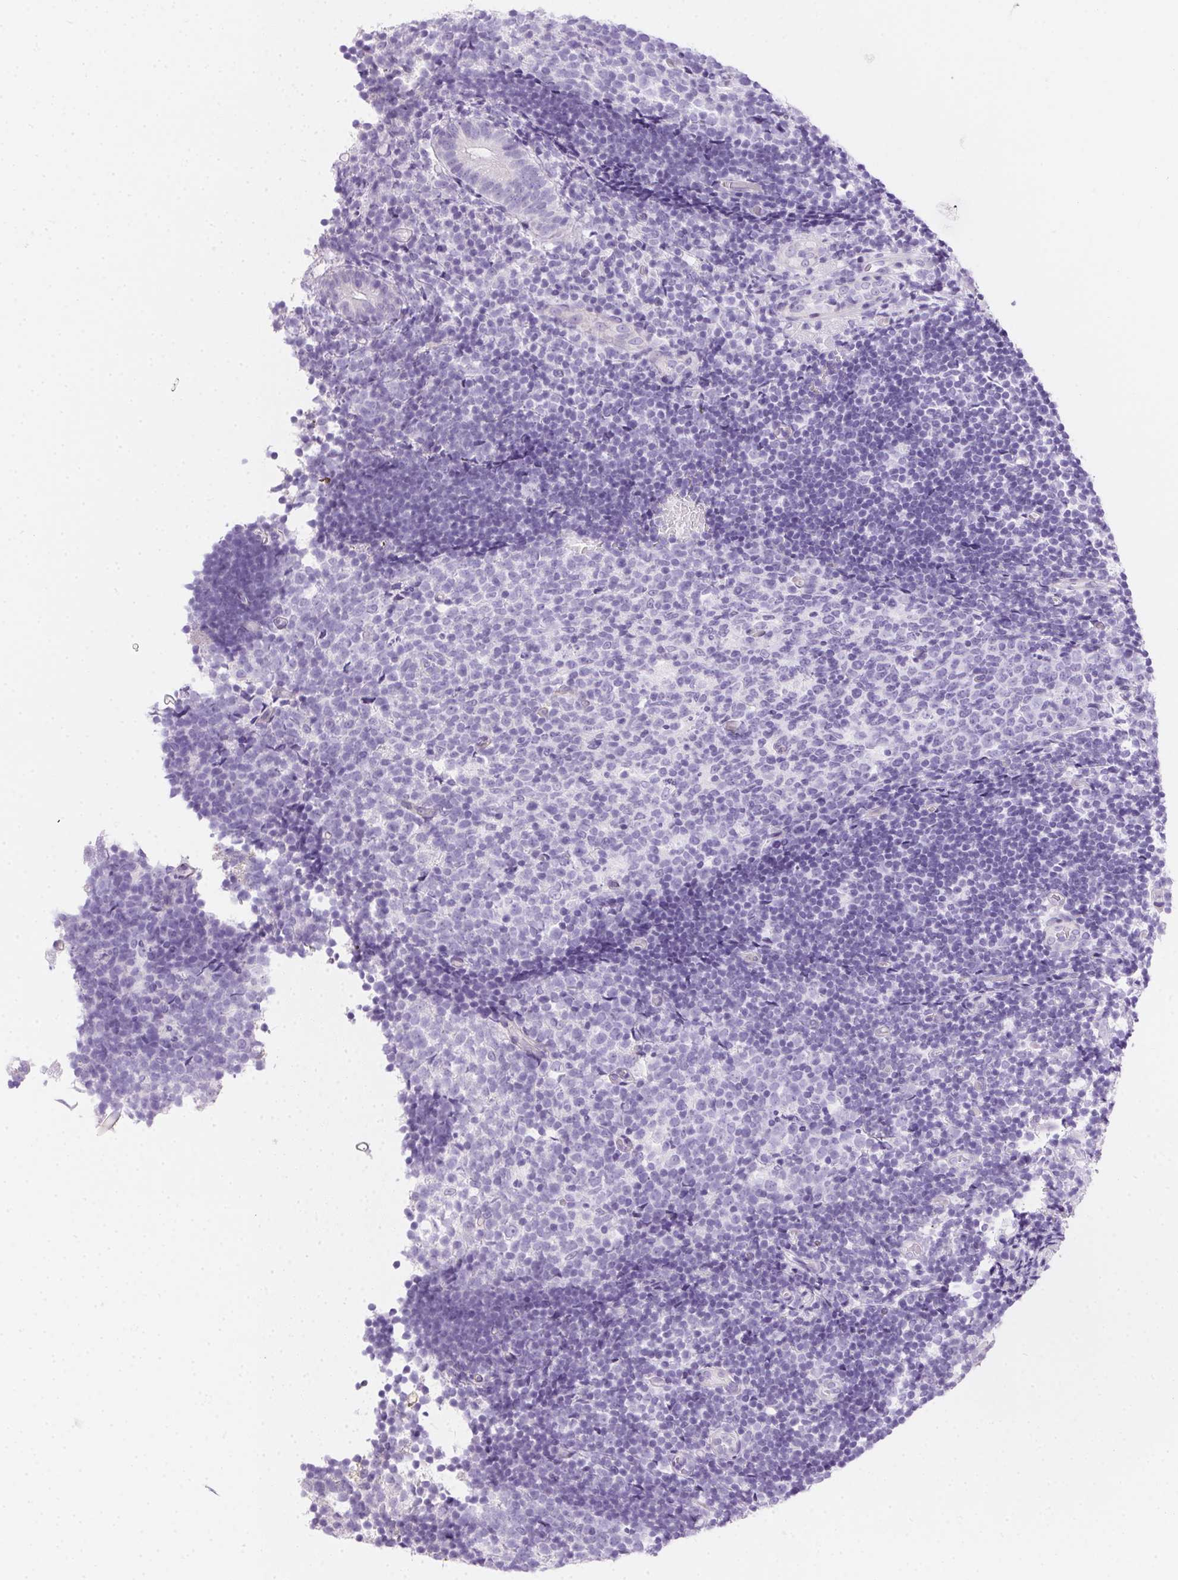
{"staining": {"intensity": "negative", "quantity": "none", "location": "none"}, "tissue": "appendix", "cell_type": "Glandular cells", "image_type": "normal", "snomed": [{"axis": "morphology", "description": "Normal tissue, NOS"}, {"axis": "topography", "description": "Appendix"}], "caption": "DAB (3,3'-diaminobenzidine) immunohistochemical staining of normal human appendix demonstrates no significant positivity in glandular cells. (DAB immunohistochemistry with hematoxylin counter stain).", "gene": "SPACA5B", "patient": {"sex": "female", "age": 32}}